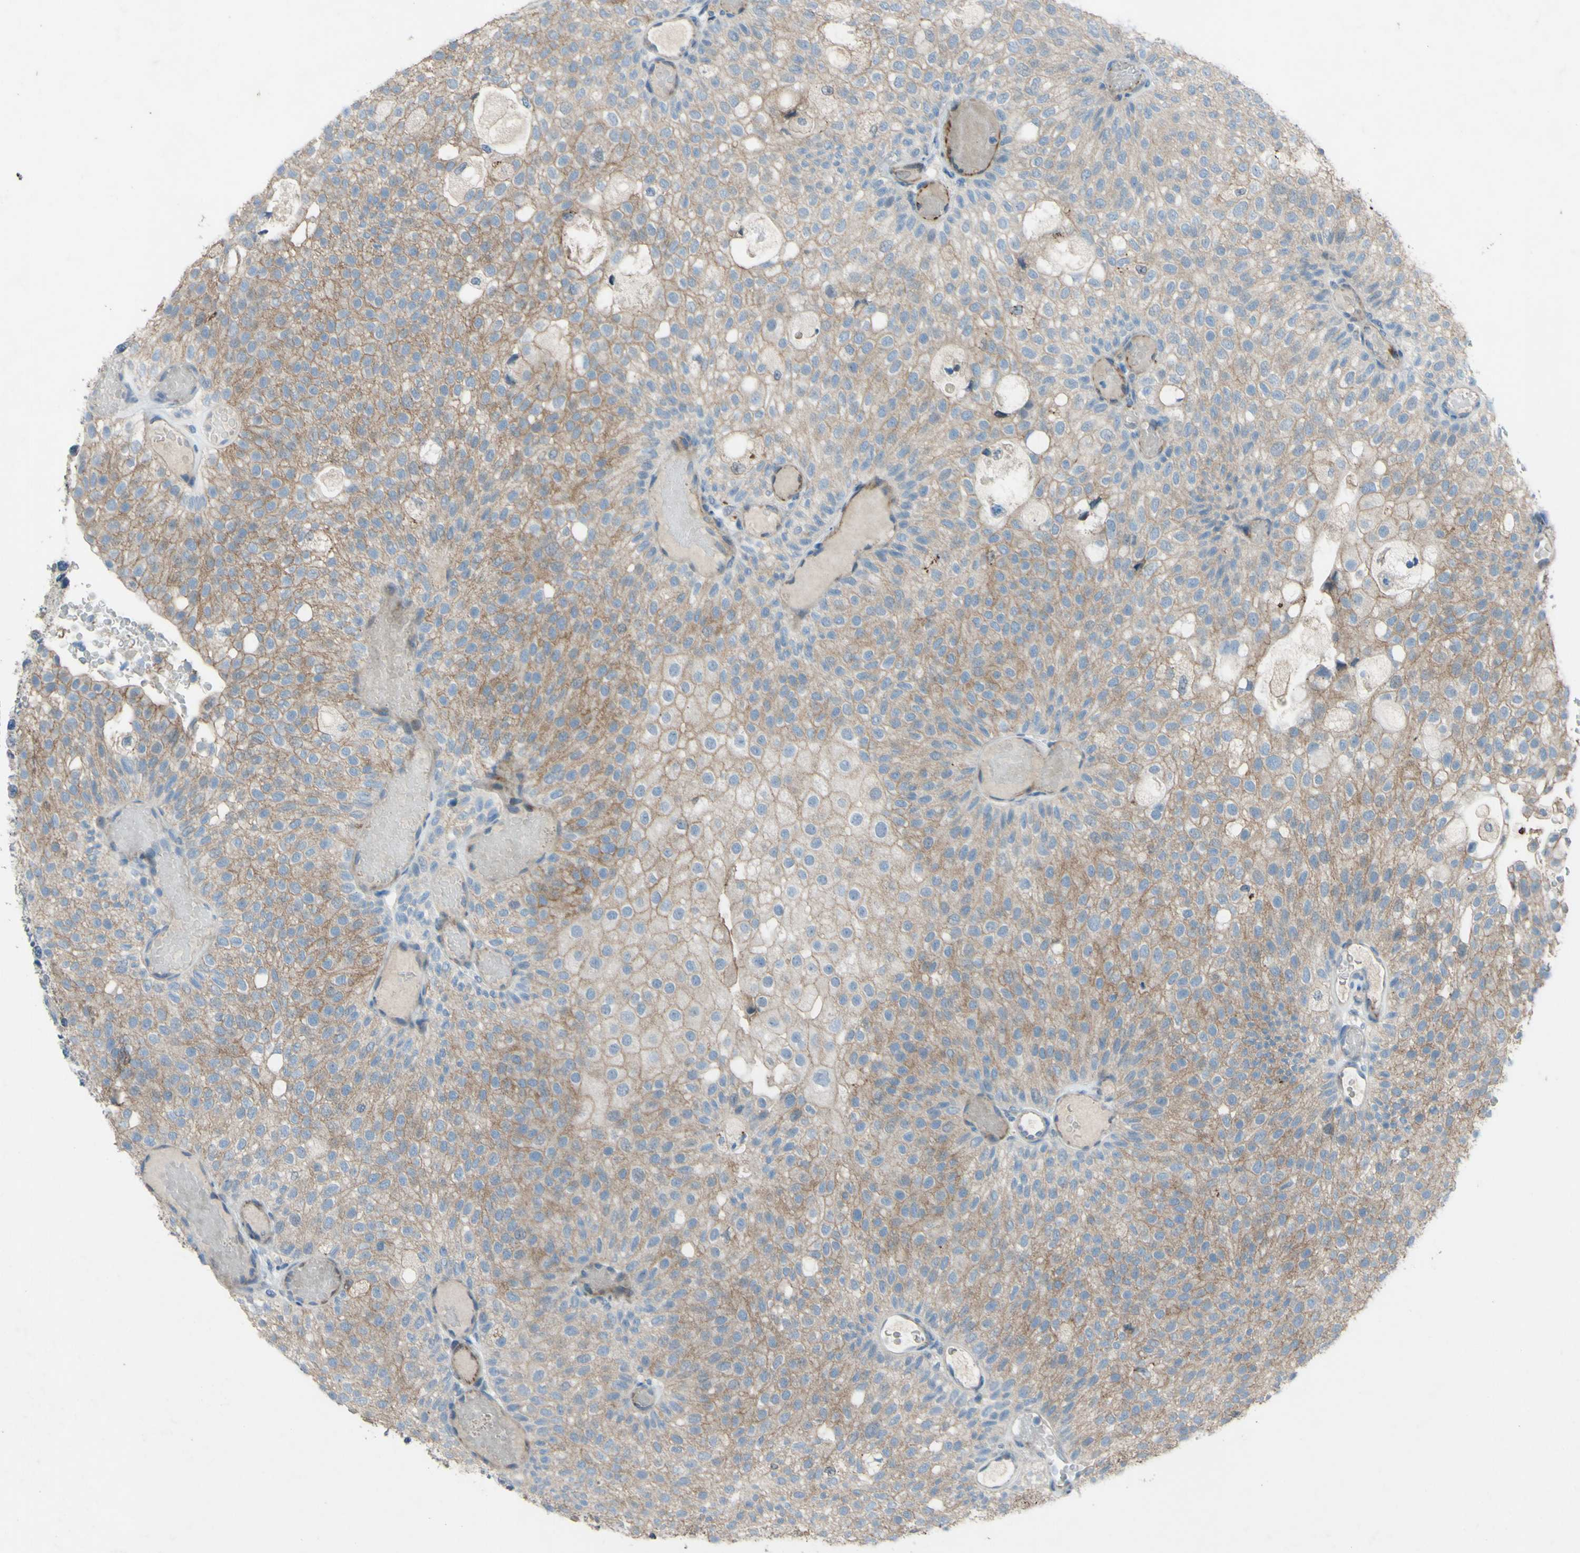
{"staining": {"intensity": "moderate", "quantity": "25%-75%", "location": "cytoplasmic/membranous"}, "tissue": "urothelial cancer", "cell_type": "Tumor cells", "image_type": "cancer", "snomed": [{"axis": "morphology", "description": "Urothelial carcinoma, Low grade"}, {"axis": "topography", "description": "Urinary bladder"}], "caption": "A photomicrograph of human low-grade urothelial carcinoma stained for a protein shows moderate cytoplasmic/membranous brown staining in tumor cells.", "gene": "CDCP1", "patient": {"sex": "male", "age": 78}}